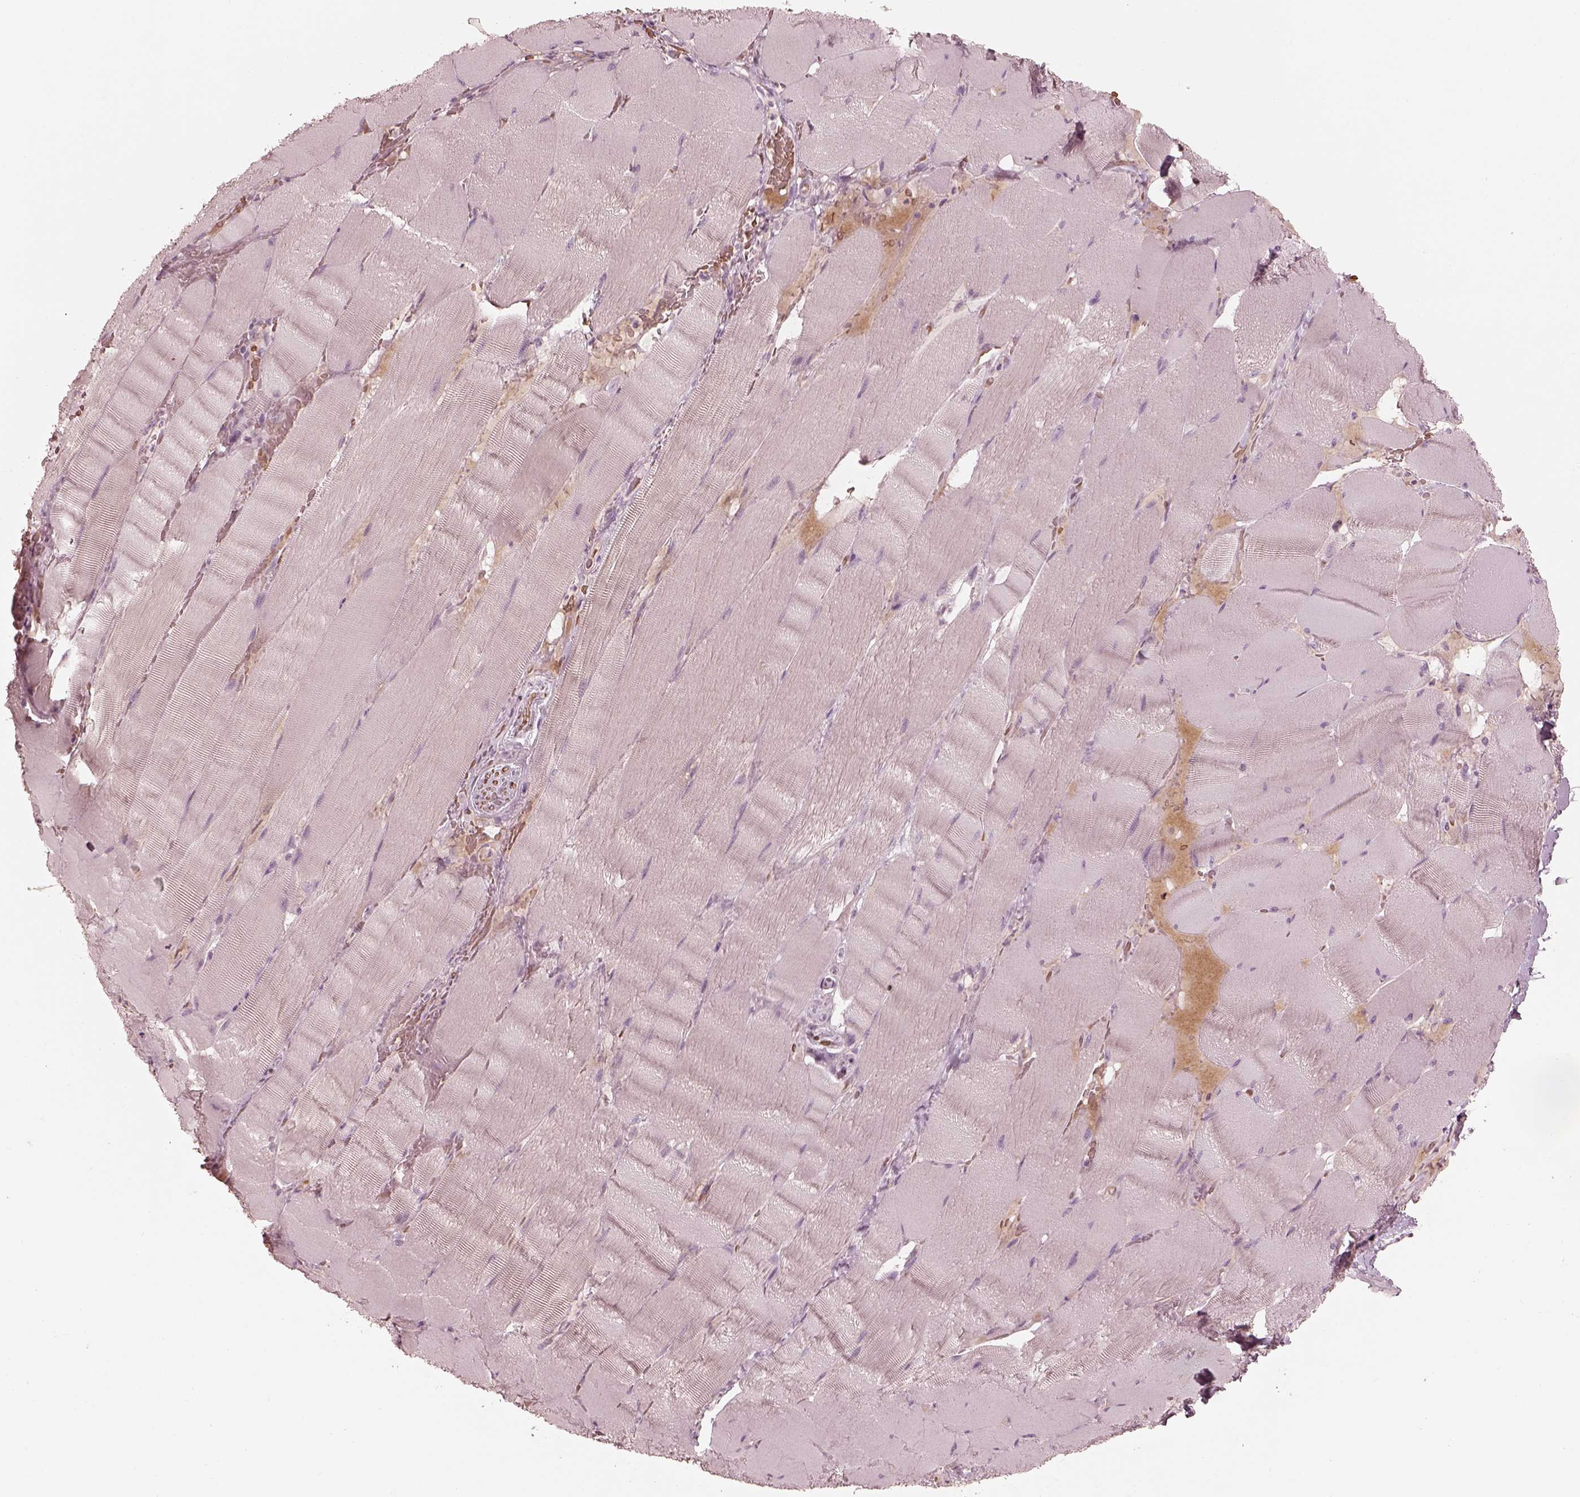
{"staining": {"intensity": "negative", "quantity": "none", "location": "none"}, "tissue": "skeletal muscle", "cell_type": "Myocytes", "image_type": "normal", "snomed": [{"axis": "morphology", "description": "Normal tissue, NOS"}, {"axis": "topography", "description": "Skeletal muscle"}], "caption": "Immunohistochemistry (IHC) photomicrograph of benign human skeletal muscle stained for a protein (brown), which exhibits no expression in myocytes.", "gene": "ANKLE1", "patient": {"sex": "male", "age": 56}}